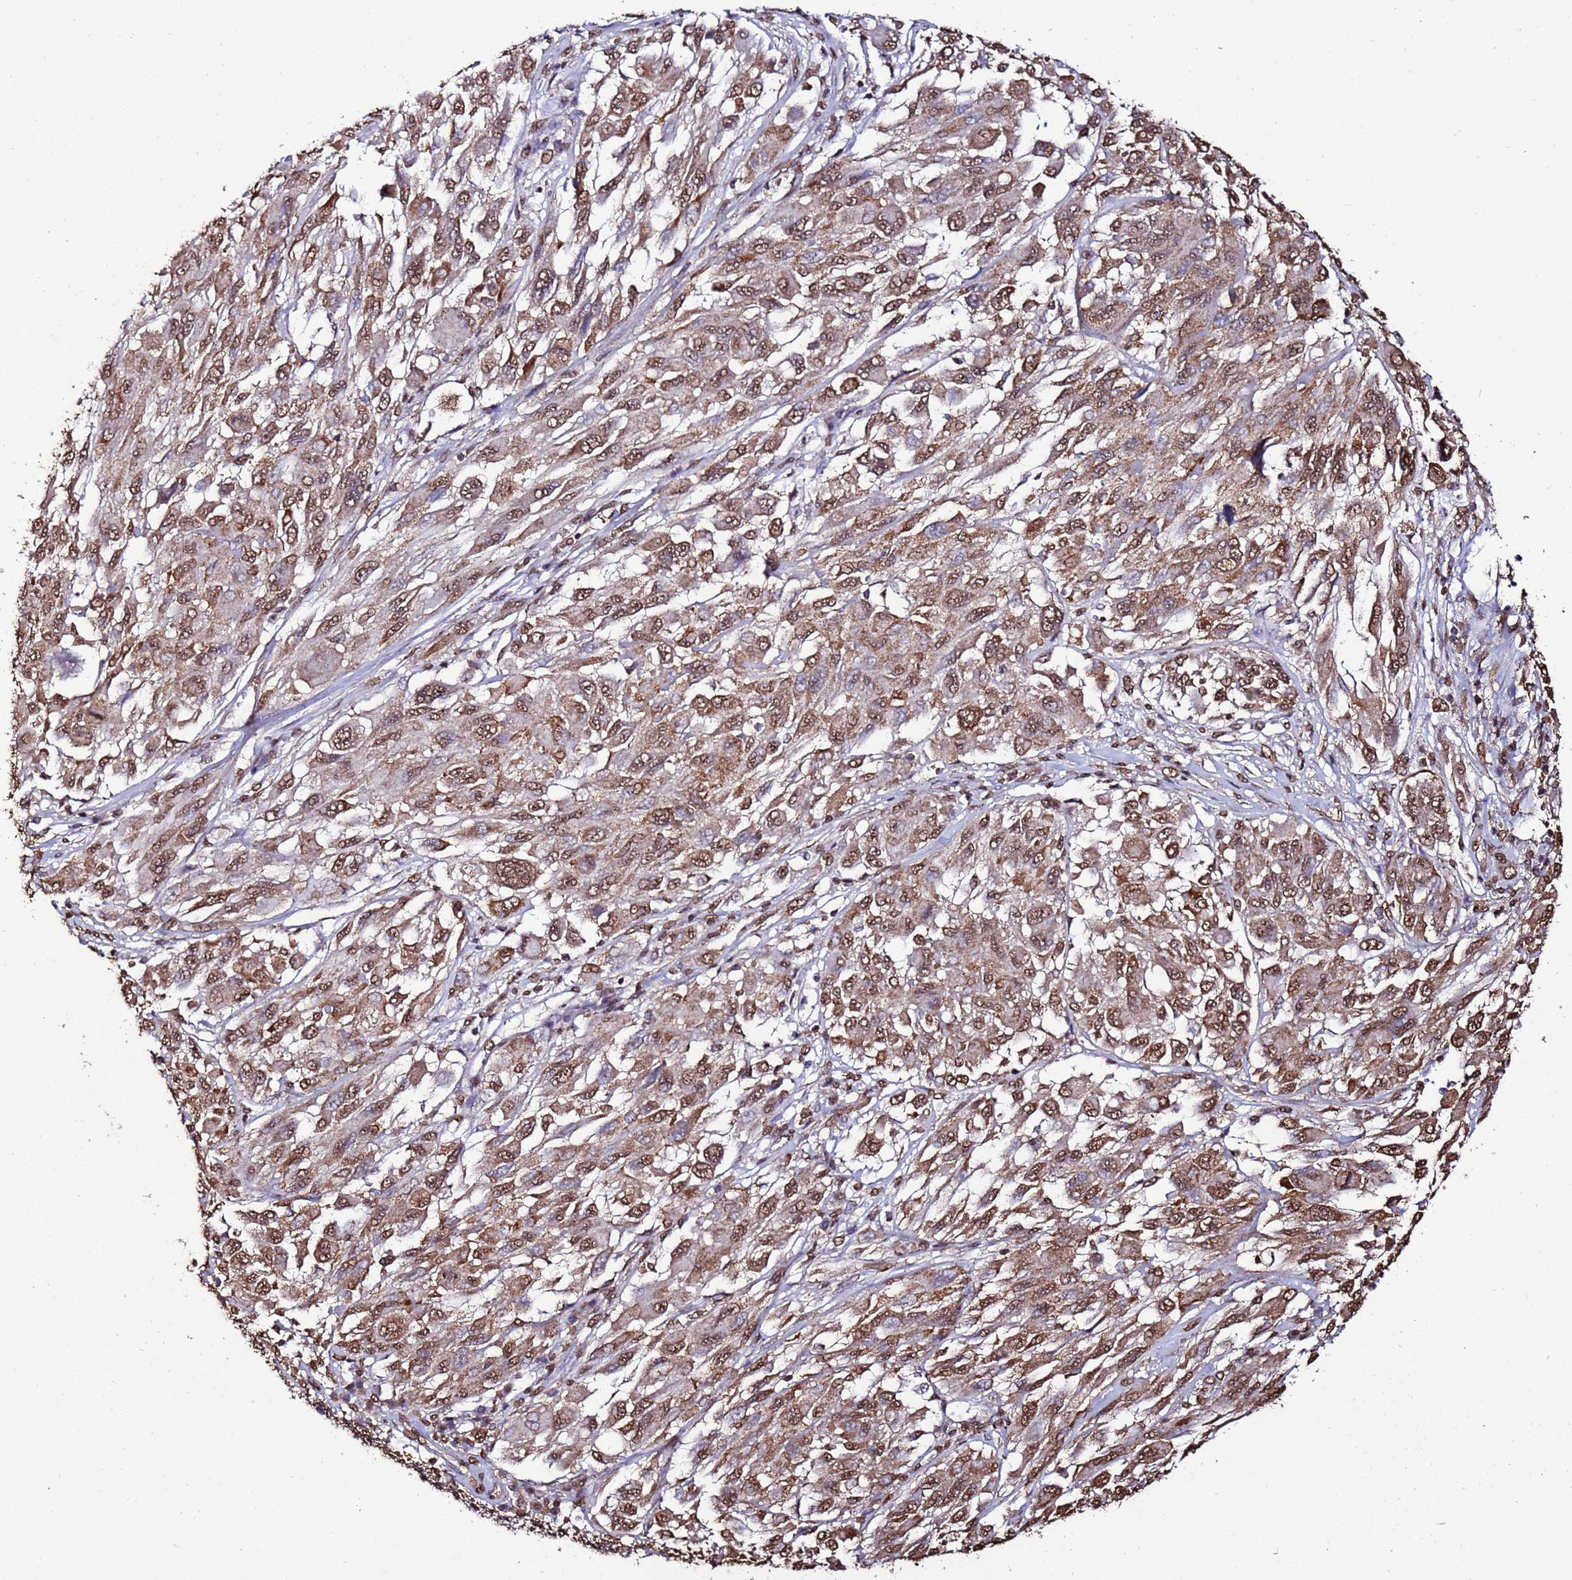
{"staining": {"intensity": "moderate", "quantity": ">75%", "location": "nuclear"}, "tissue": "melanoma", "cell_type": "Tumor cells", "image_type": "cancer", "snomed": [{"axis": "morphology", "description": "Malignant melanoma, NOS"}, {"axis": "topography", "description": "Skin"}], "caption": "Immunohistochemical staining of melanoma reveals medium levels of moderate nuclear staining in approximately >75% of tumor cells.", "gene": "TRIP6", "patient": {"sex": "female", "age": 91}}